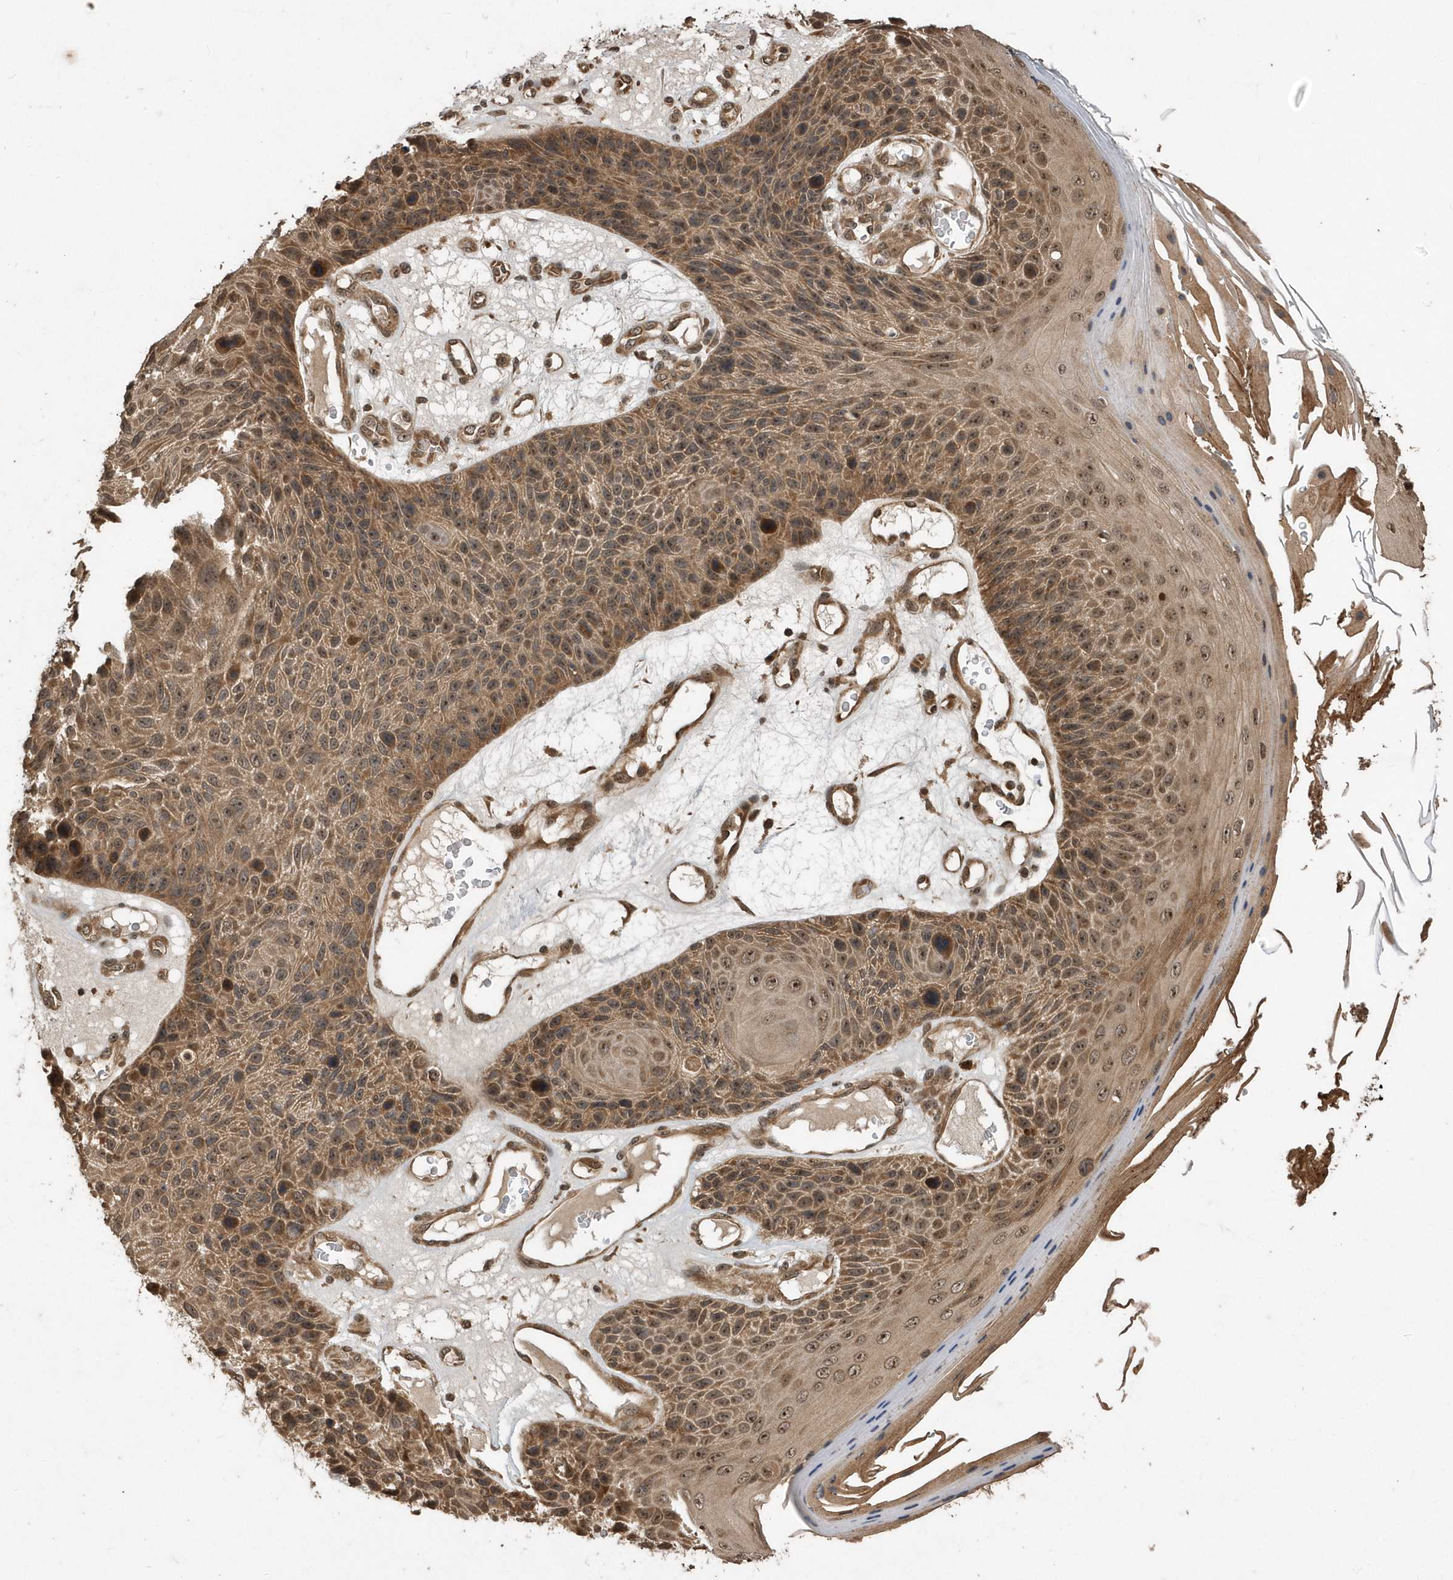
{"staining": {"intensity": "moderate", "quantity": ">75%", "location": "cytoplasmic/membranous,nuclear"}, "tissue": "skin cancer", "cell_type": "Tumor cells", "image_type": "cancer", "snomed": [{"axis": "morphology", "description": "Squamous cell carcinoma, NOS"}, {"axis": "topography", "description": "Skin"}], "caption": "DAB (3,3'-diaminobenzidine) immunohistochemical staining of human squamous cell carcinoma (skin) shows moderate cytoplasmic/membranous and nuclear protein positivity in approximately >75% of tumor cells. (DAB IHC with brightfield microscopy, high magnification).", "gene": "WASHC5", "patient": {"sex": "female", "age": 88}}